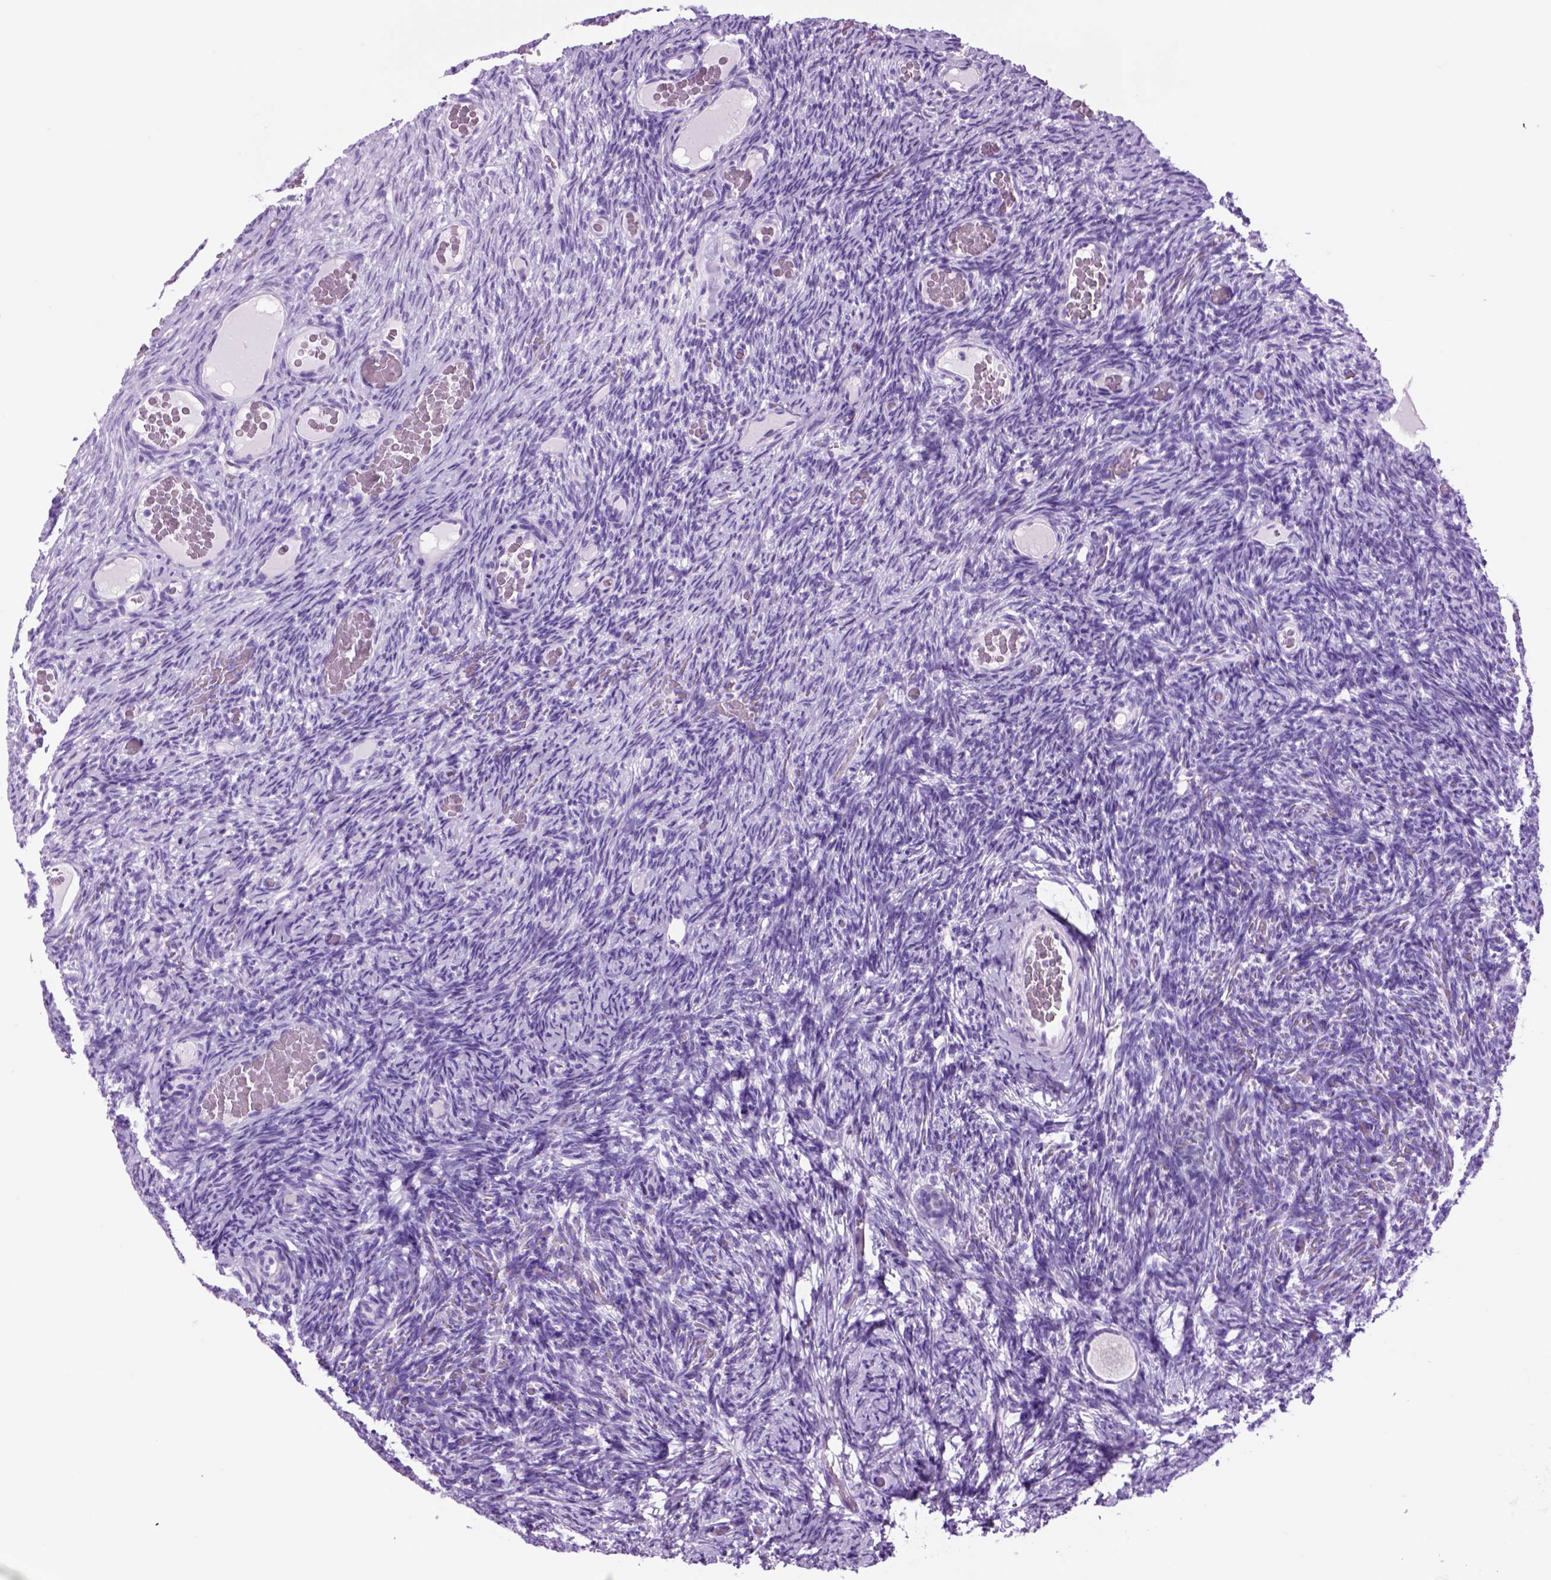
{"staining": {"intensity": "negative", "quantity": "none", "location": "none"}, "tissue": "ovary", "cell_type": "Follicle cells", "image_type": "normal", "snomed": [{"axis": "morphology", "description": "Normal tissue, NOS"}, {"axis": "topography", "description": "Ovary"}], "caption": "A photomicrograph of ovary stained for a protein displays no brown staining in follicle cells. The staining is performed using DAB (3,3'-diaminobenzidine) brown chromogen with nuclei counter-stained in using hematoxylin.", "gene": "HHIPL2", "patient": {"sex": "female", "age": 34}}